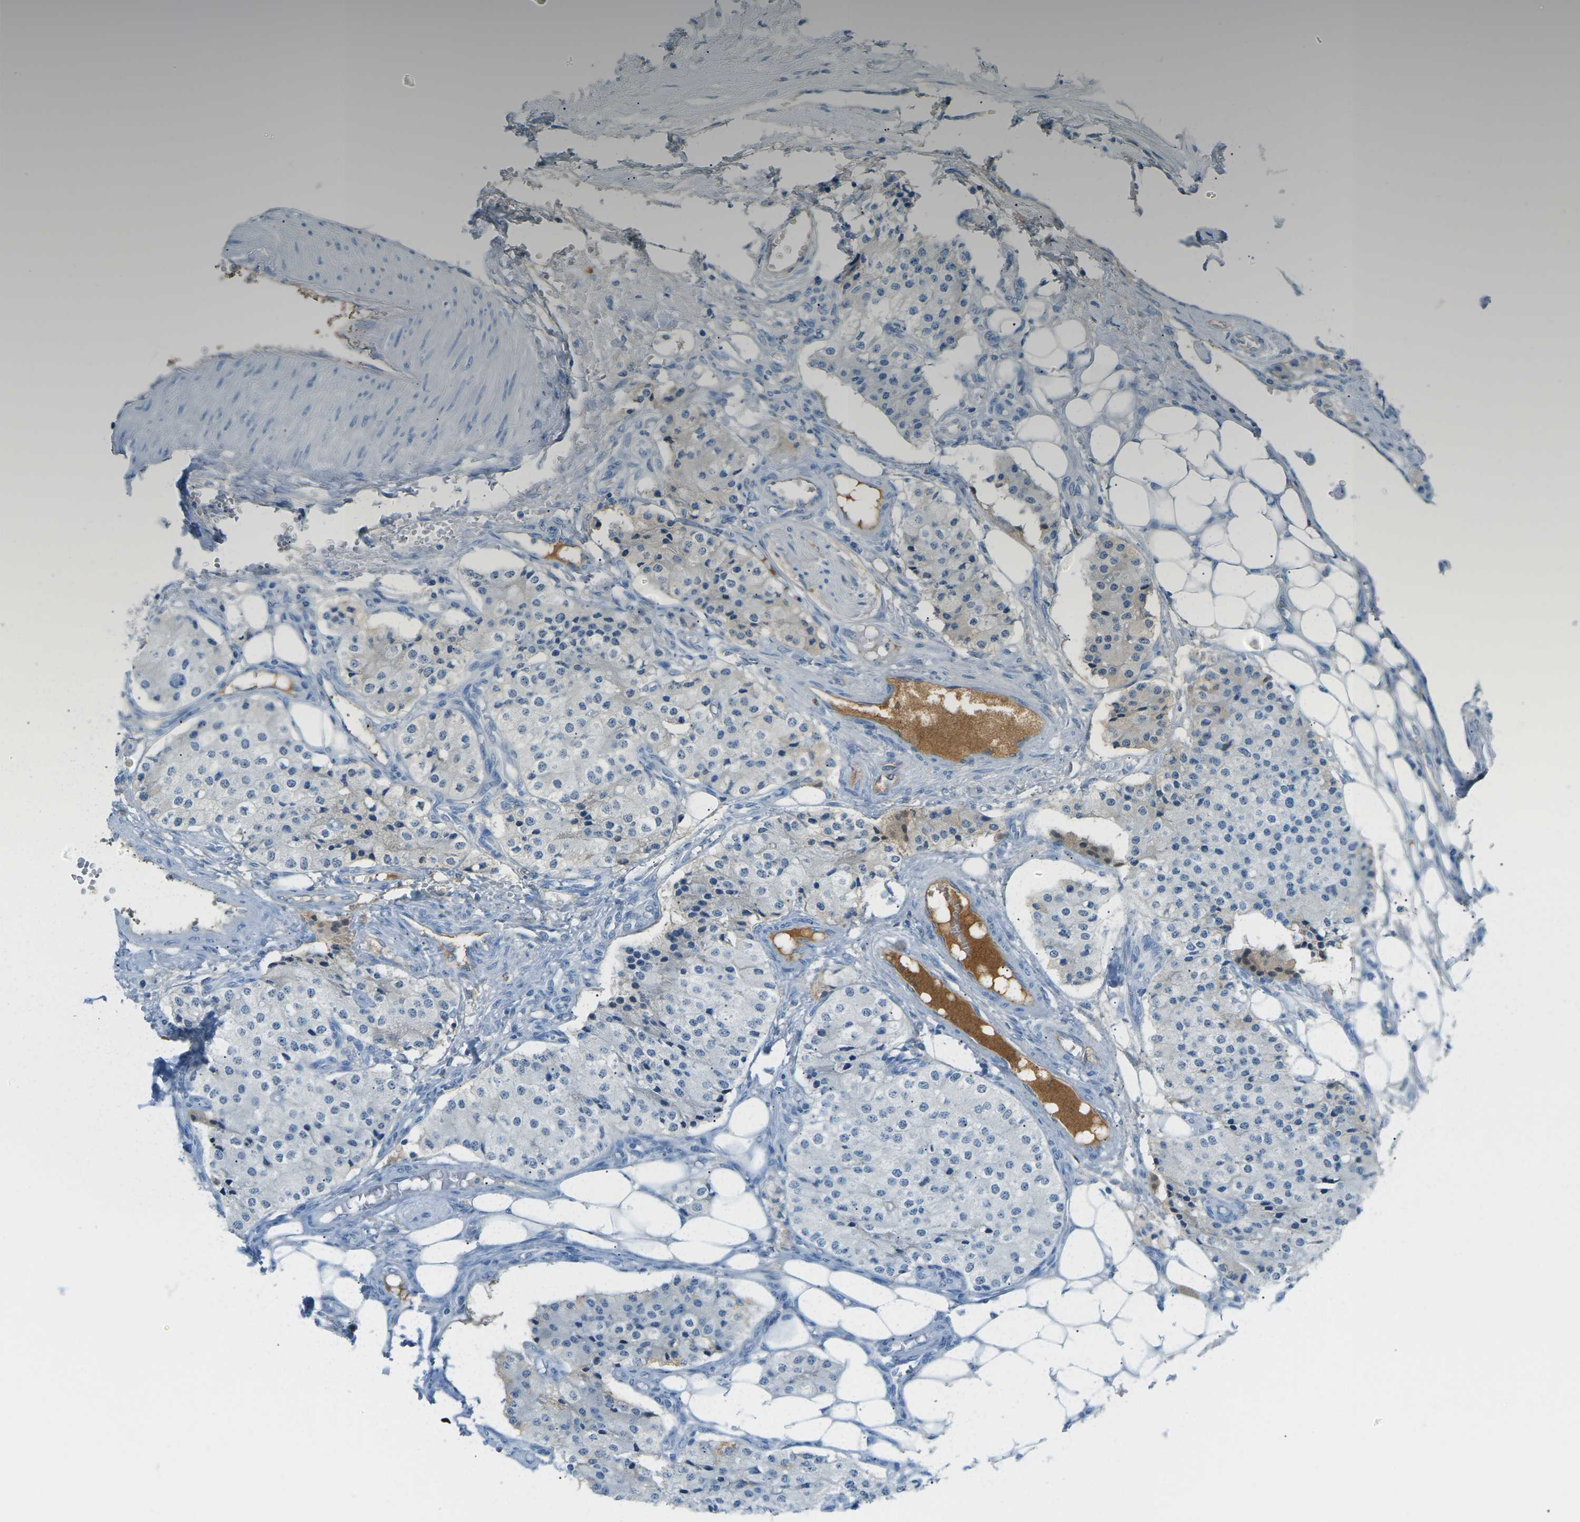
{"staining": {"intensity": "negative", "quantity": "none", "location": "none"}, "tissue": "carcinoid", "cell_type": "Tumor cells", "image_type": "cancer", "snomed": [{"axis": "morphology", "description": "Carcinoid, malignant, NOS"}, {"axis": "topography", "description": "Colon"}], "caption": "Protein analysis of carcinoid reveals no significant staining in tumor cells.", "gene": "CFI", "patient": {"sex": "female", "age": 52}}